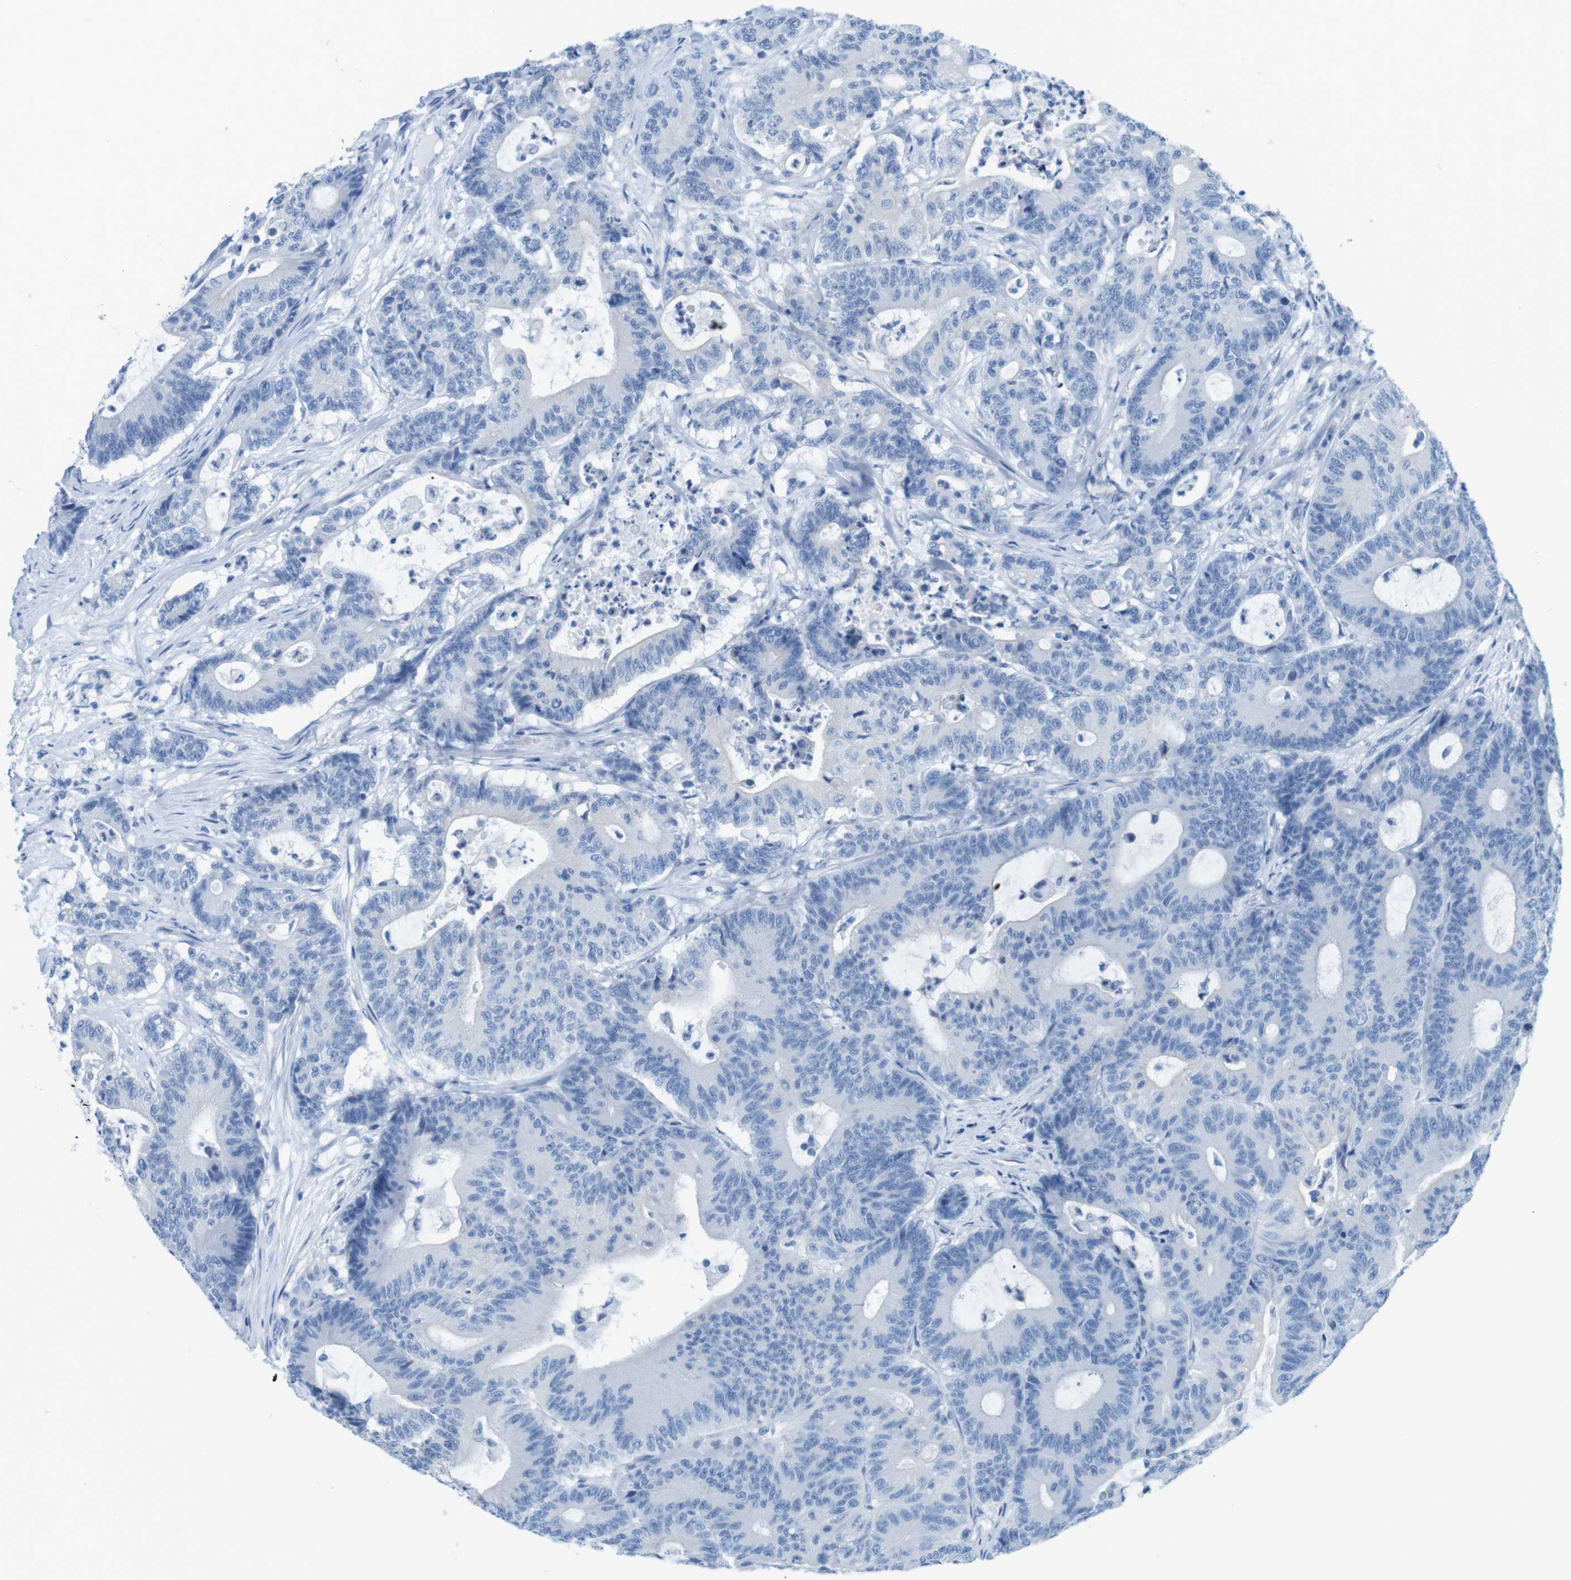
{"staining": {"intensity": "negative", "quantity": "none", "location": "none"}, "tissue": "colorectal cancer", "cell_type": "Tumor cells", "image_type": "cancer", "snomed": [{"axis": "morphology", "description": "Adenocarcinoma, NOS"}, {"axis": "topography", "description": "Colon"}], "caption": "The histopathology image demonstrates no significant staining in tumor cells of colorectal cancer.", "gene": "GAP43", "patient": {"sex": "female", "age": 84}}